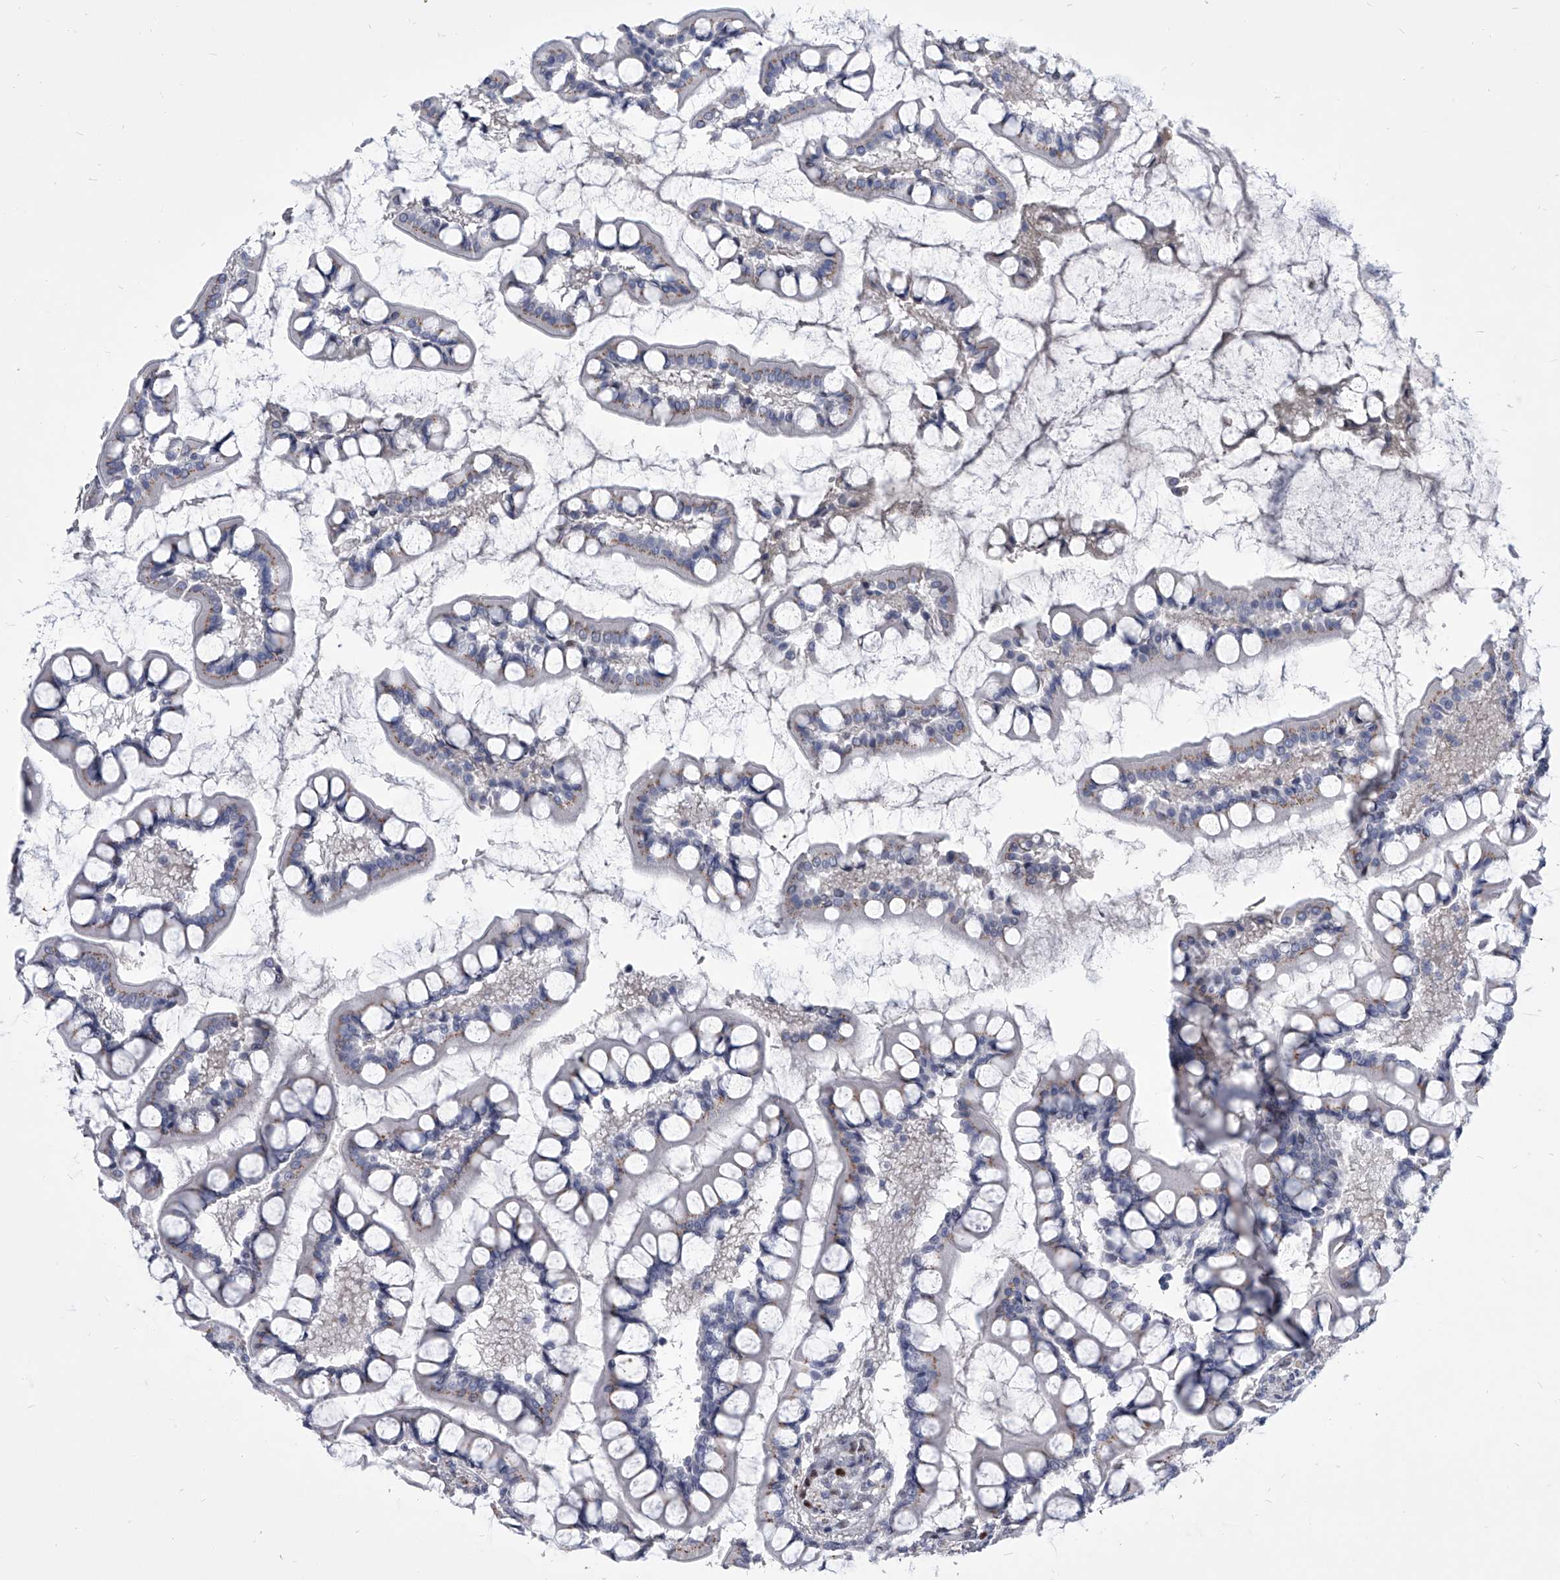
{"staining": {"intensity": "moderate", "quantity": "25%-75%", "location": "cytoplasmic/membranous"}, "tissue": "small intestine", "cell_type": "Glandular cells", "image_type": "normal", "snomed": [{"axis": "morphology", "description": "Normal tissue, NOS"}, {"axis": "topography", "description": "Small intestine"}], "caption": "IHC (DAB) staining of normal small intestine exhibits moderate cytoplasmic/membranous protein staining in about 25%-75% of glandular cells.", "gene": "EVA1C", "patient": {"sex": "male", "age": 52}}